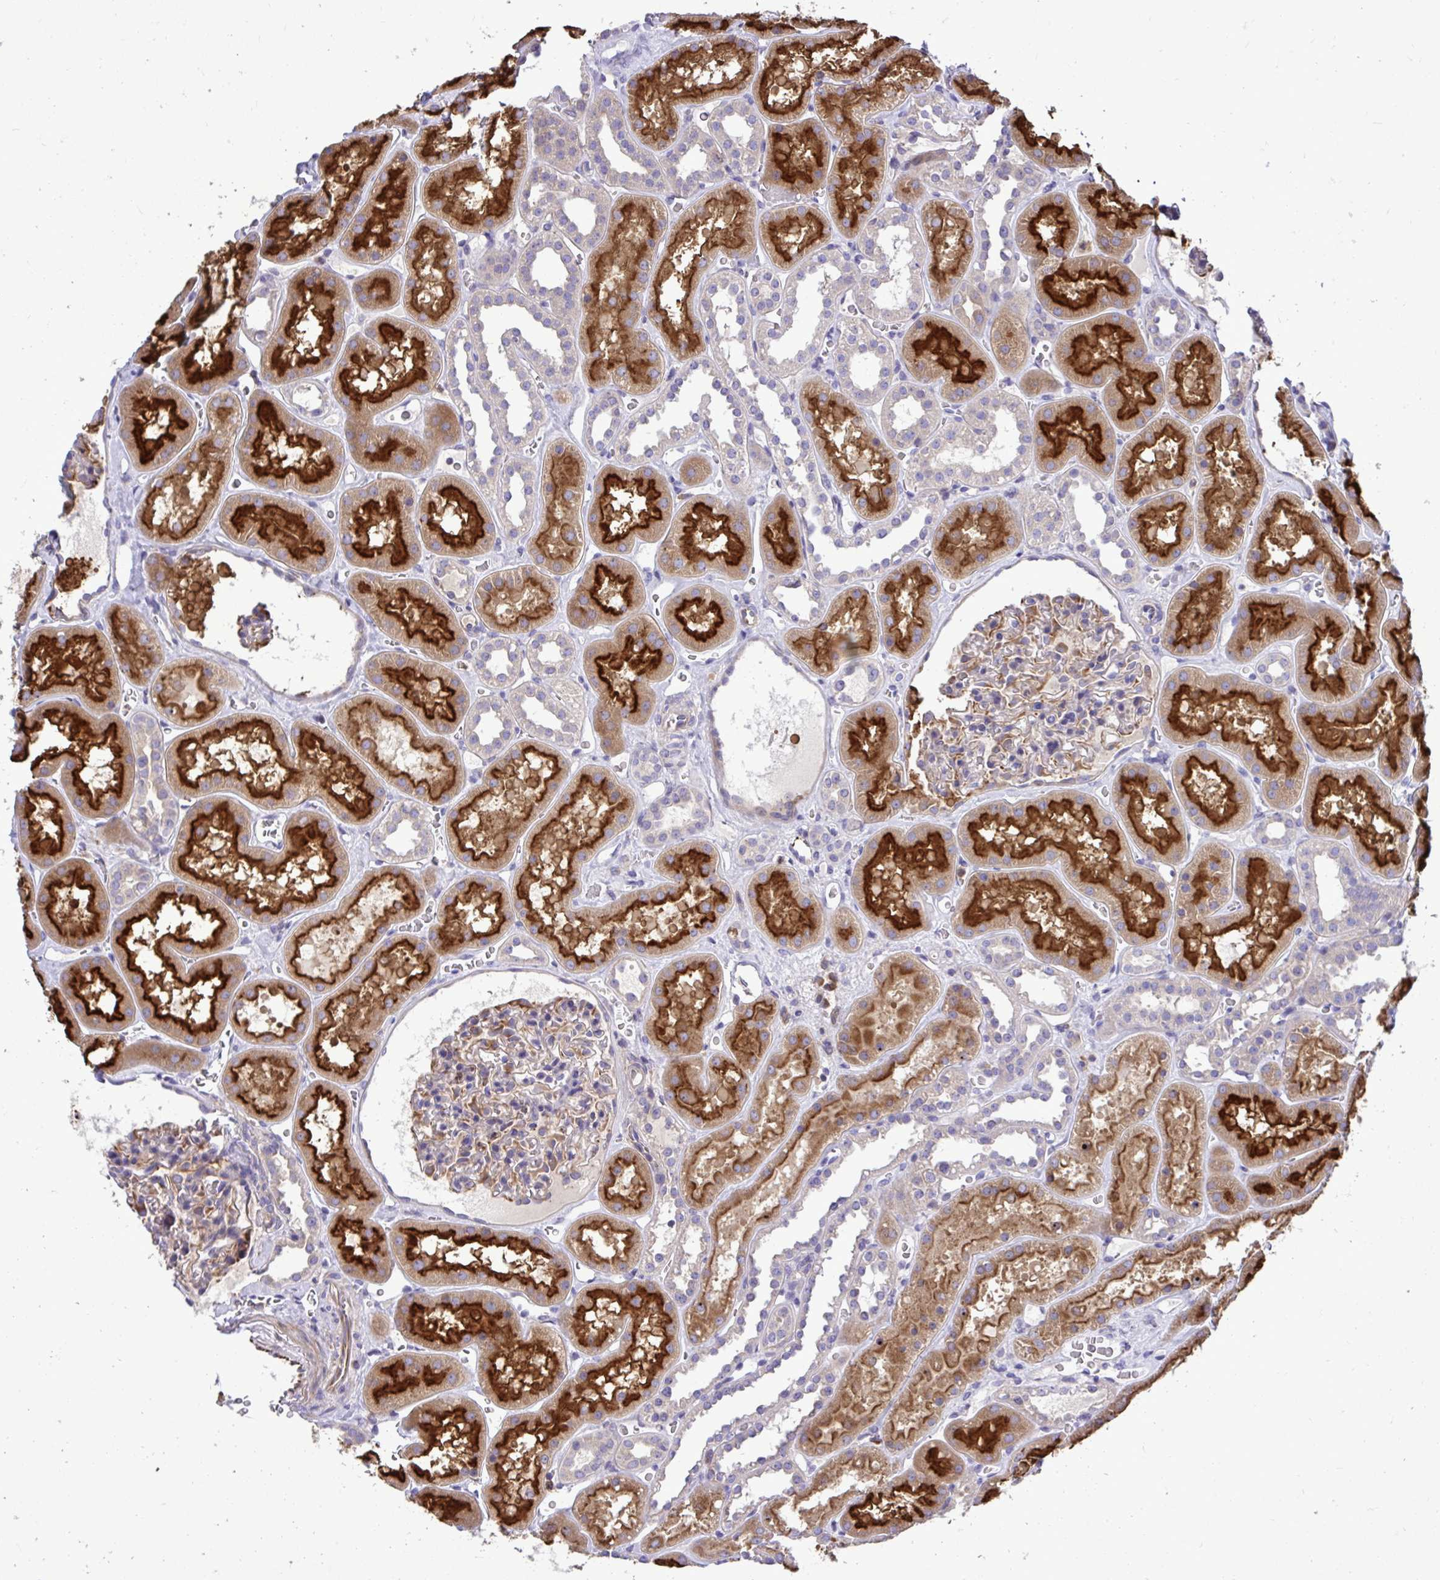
{"staining": {"intensity": "weak", "quantity": "<25%", "location": "cytoplasmic/membranous"}, "tissue": "kidney", "cell_type": "Cells in glomeruli", "image_type": "normal", "snomed": [{"axis": "morphology", "description": "Normal tissue, NOS"}, {"axis": "topography", "description": "Kidney"}], "caption": "Protein analysis of normal kidney displays no significant positivity in cells in glomeruli. (Immunohistochemistry, brightfield microscopy, high magnification).", "gene": "PAIP2", "patient": {"sex": "female", "age": 41}}